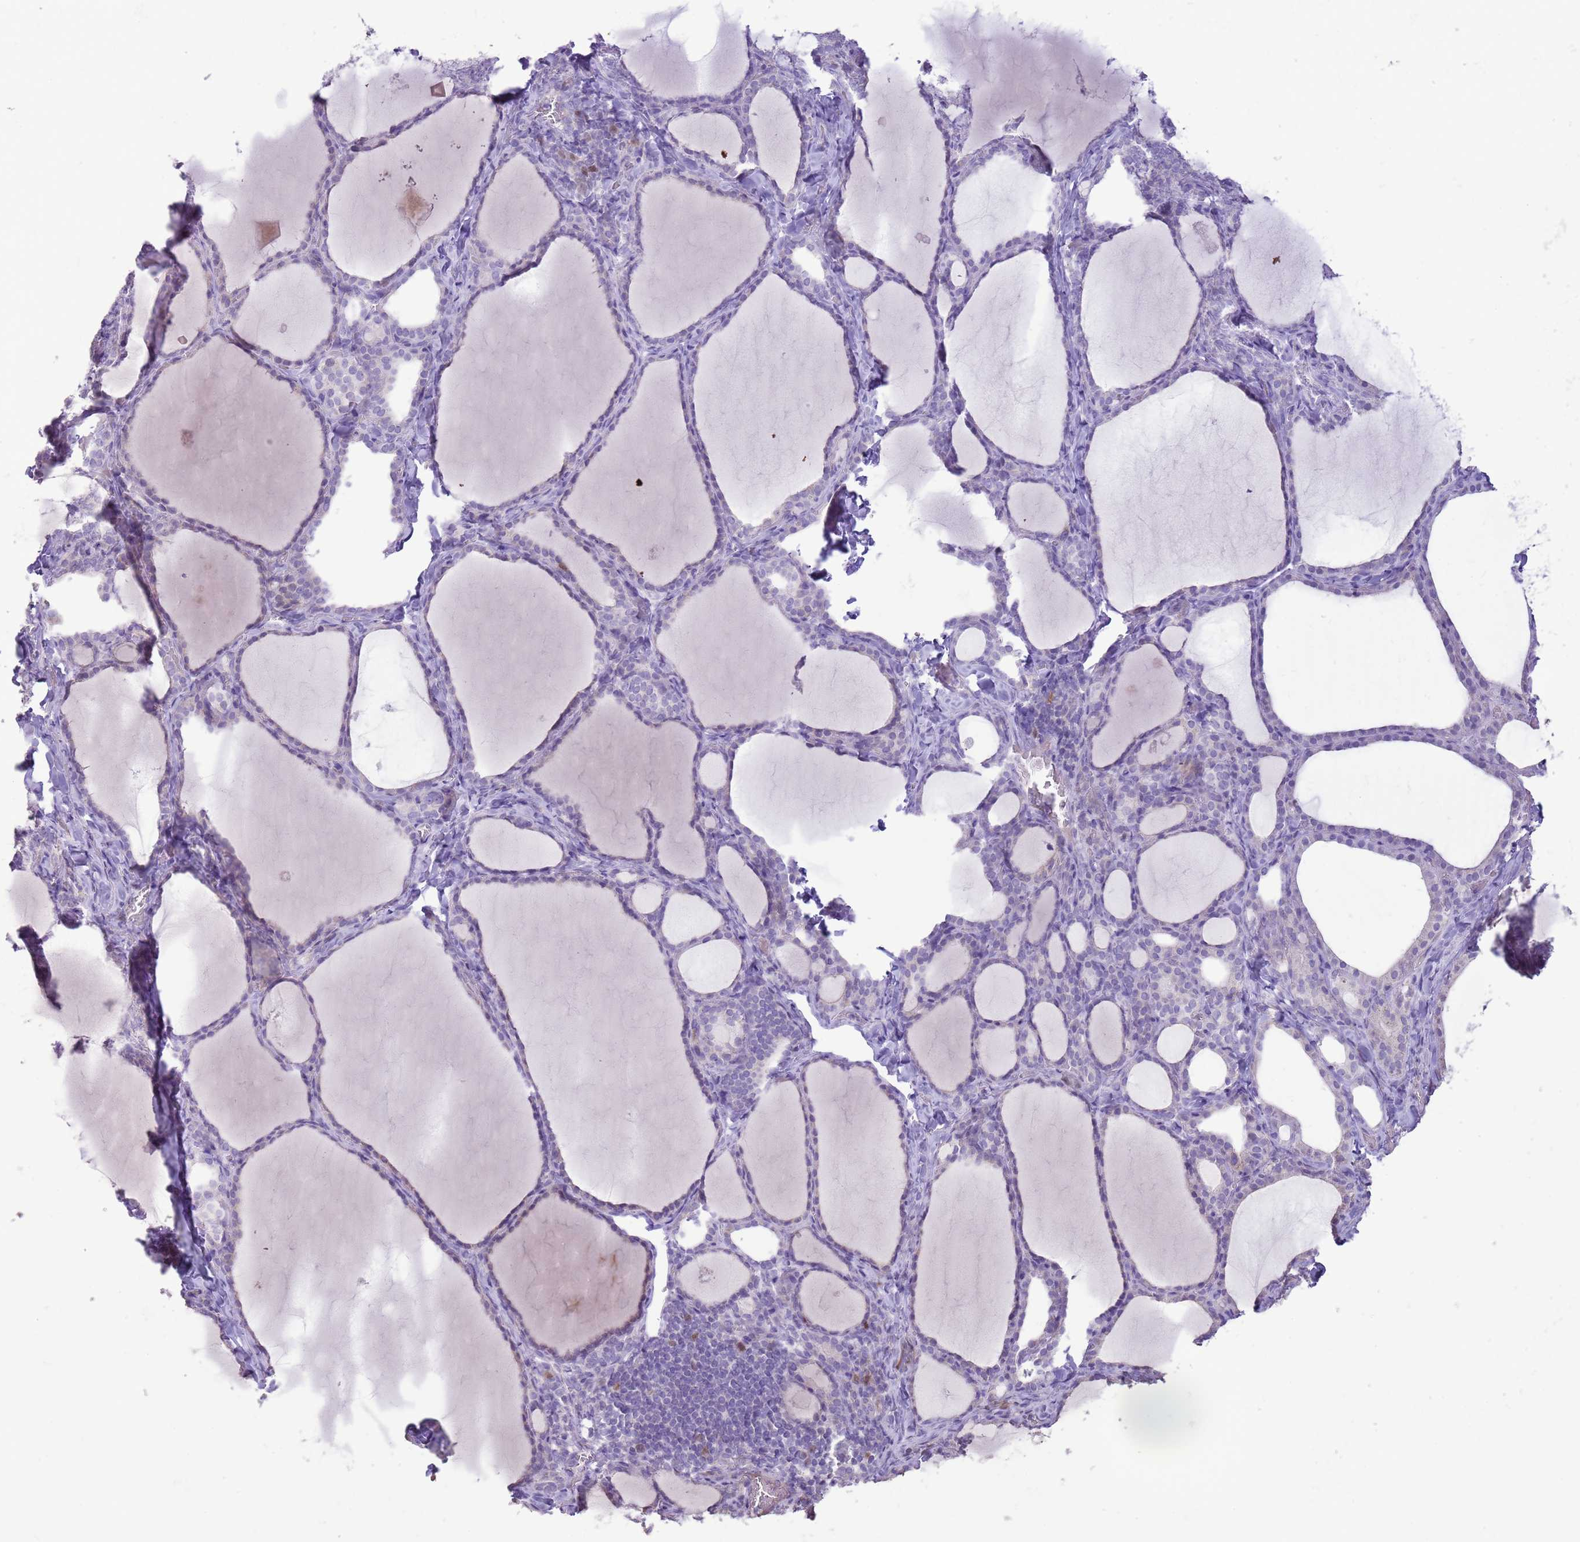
{"staining": {"intensity": "negative", "quantity": "none", "location": "none"}, "tissue": "thyroid gland", "cell_type": "Glandular cells", "image_type": "normal", "snomed": [{"axis": "morphology", "description": "Normal tissue, NOS"}, {"axis": "topography", "description": "Thyroid gland"}], "caption": "High power microscopy micrograph of an immunohistochemistry (IHC) micrograph of unremarkable thyroid gland, revealing no significant positivity in glandular cells.", "gene": "GMNN", "patient": {"sex": "female", "age": 39}}